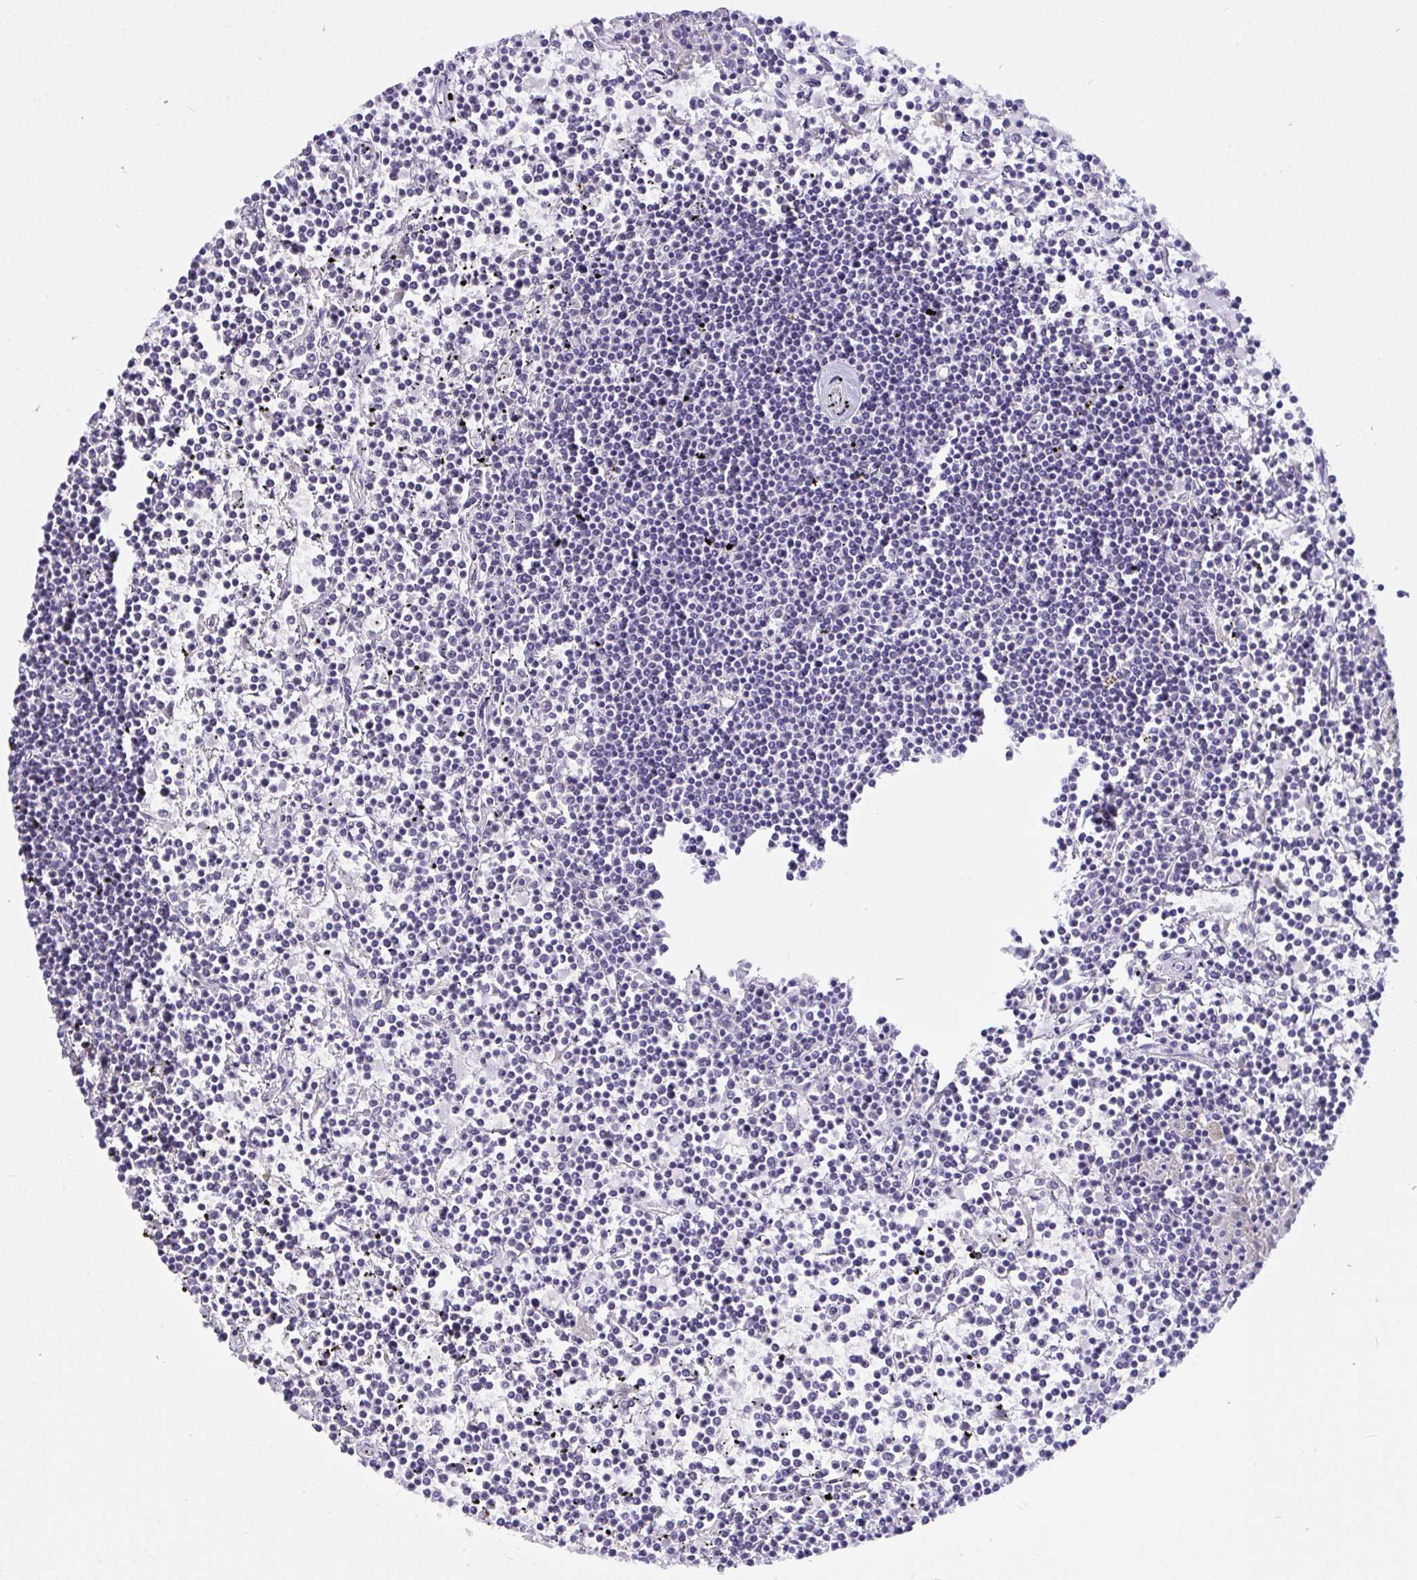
{"staining": {"intensity": "negative", "quantity": "none", "location": "none"}, "tissue": "lymphoma", "cell_type": "Tumor cells", "image_type": "cancer", "snomed": [{"axis": "morphology", "description": "Malignant lymphoma, non-Hodgkin's type, Low grade"}, {"axis": "topography", "description": "Spleen"}], "caption": "The micrograph reveals no significant expression in tumor cells of malignant lymphoma, non-Hodgkin's type (low-grade). Nuclei are stained in blue.", "gene": "SEMA6B", "patient": {"sex": "female", "age": 19}}